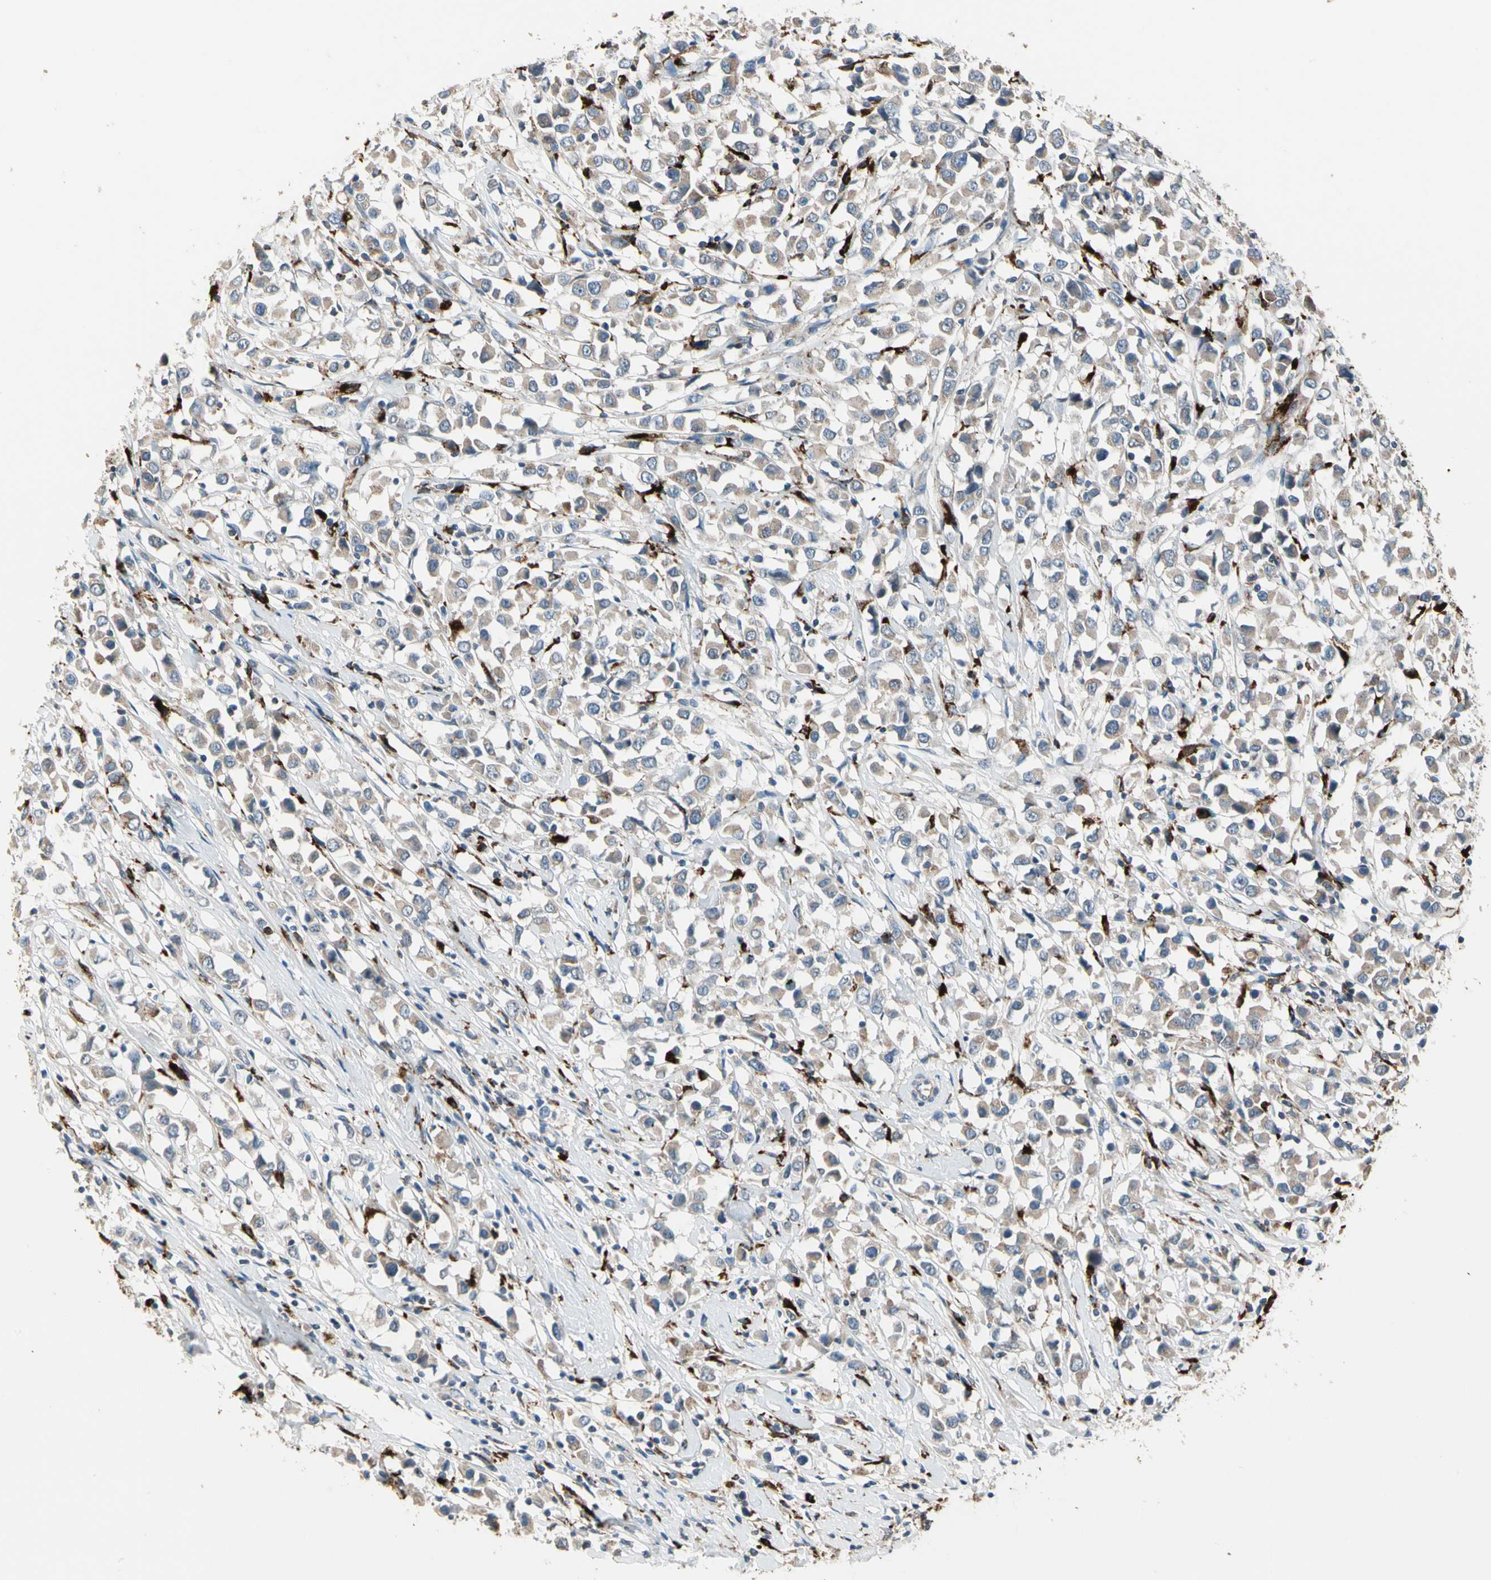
{"staining": {"intensity": "moderate", "quantity": ">75%", "location": "cytoplasmic/membranous"}, "tissue": "breast cancer", "cell_type": "Tumor cells", "image_type": "cancer", "snomed": [{"axis": "morphology", "description": "Duct carcinoma"}, {"axis": "topography", "description": "Breast"}], "caption": "Moderate cytoplasmic/membranous staining for a protein is appreciated in about >75% of tumor cells of breast intraductal carcinoma using IHC.", "gene": "GM2A", "patient": {"sex": "female", "age": 61}}